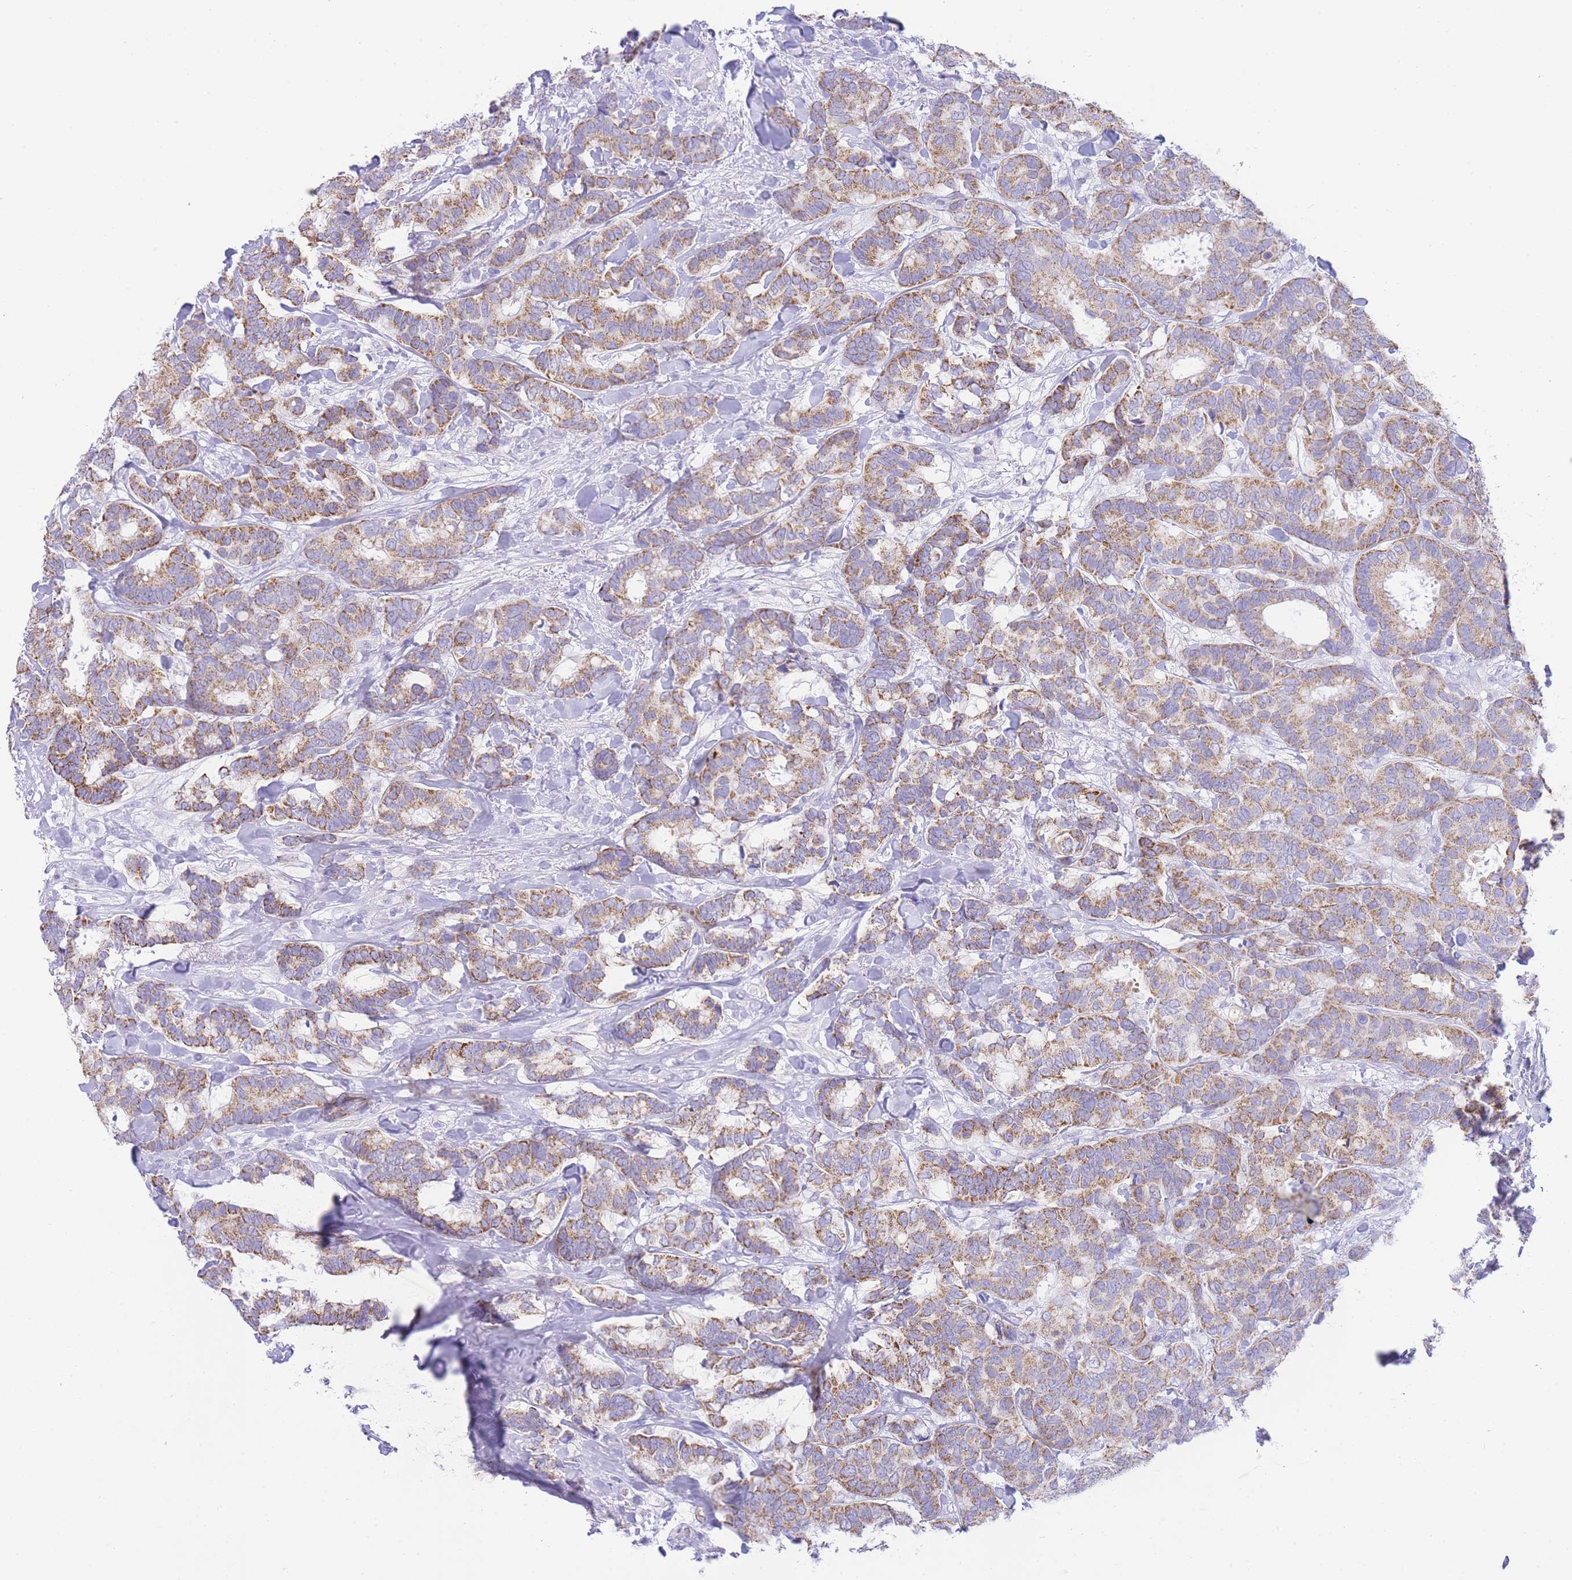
{"staining": {"intensity": "moderate", "quantity": ">75%", "location": "cytoplasmic/membranous"}, "tissue": "breast cancer", "cell_type": "Tumor cells", "image_type": "cancer", "snomed": [{"axis": "morphology", "description": "Normal tissue, NOS"}, {"axis": "morphology", "description": "Duct carcinoma"}, {"axis": "topography", "description": "Breast"}], "caption": "A medium amount of moderate cytoplasmic/membranous expression is present in about >75% of tumor cells in breast cancer (intraductal carcinoma) tissue. (Stains: DAB in brown, nuclei in blue, Microscopy: brightfield microscopy at high magnification).", "gene": "ACSM4", "patient": {"sex": "female", "age": 87}}